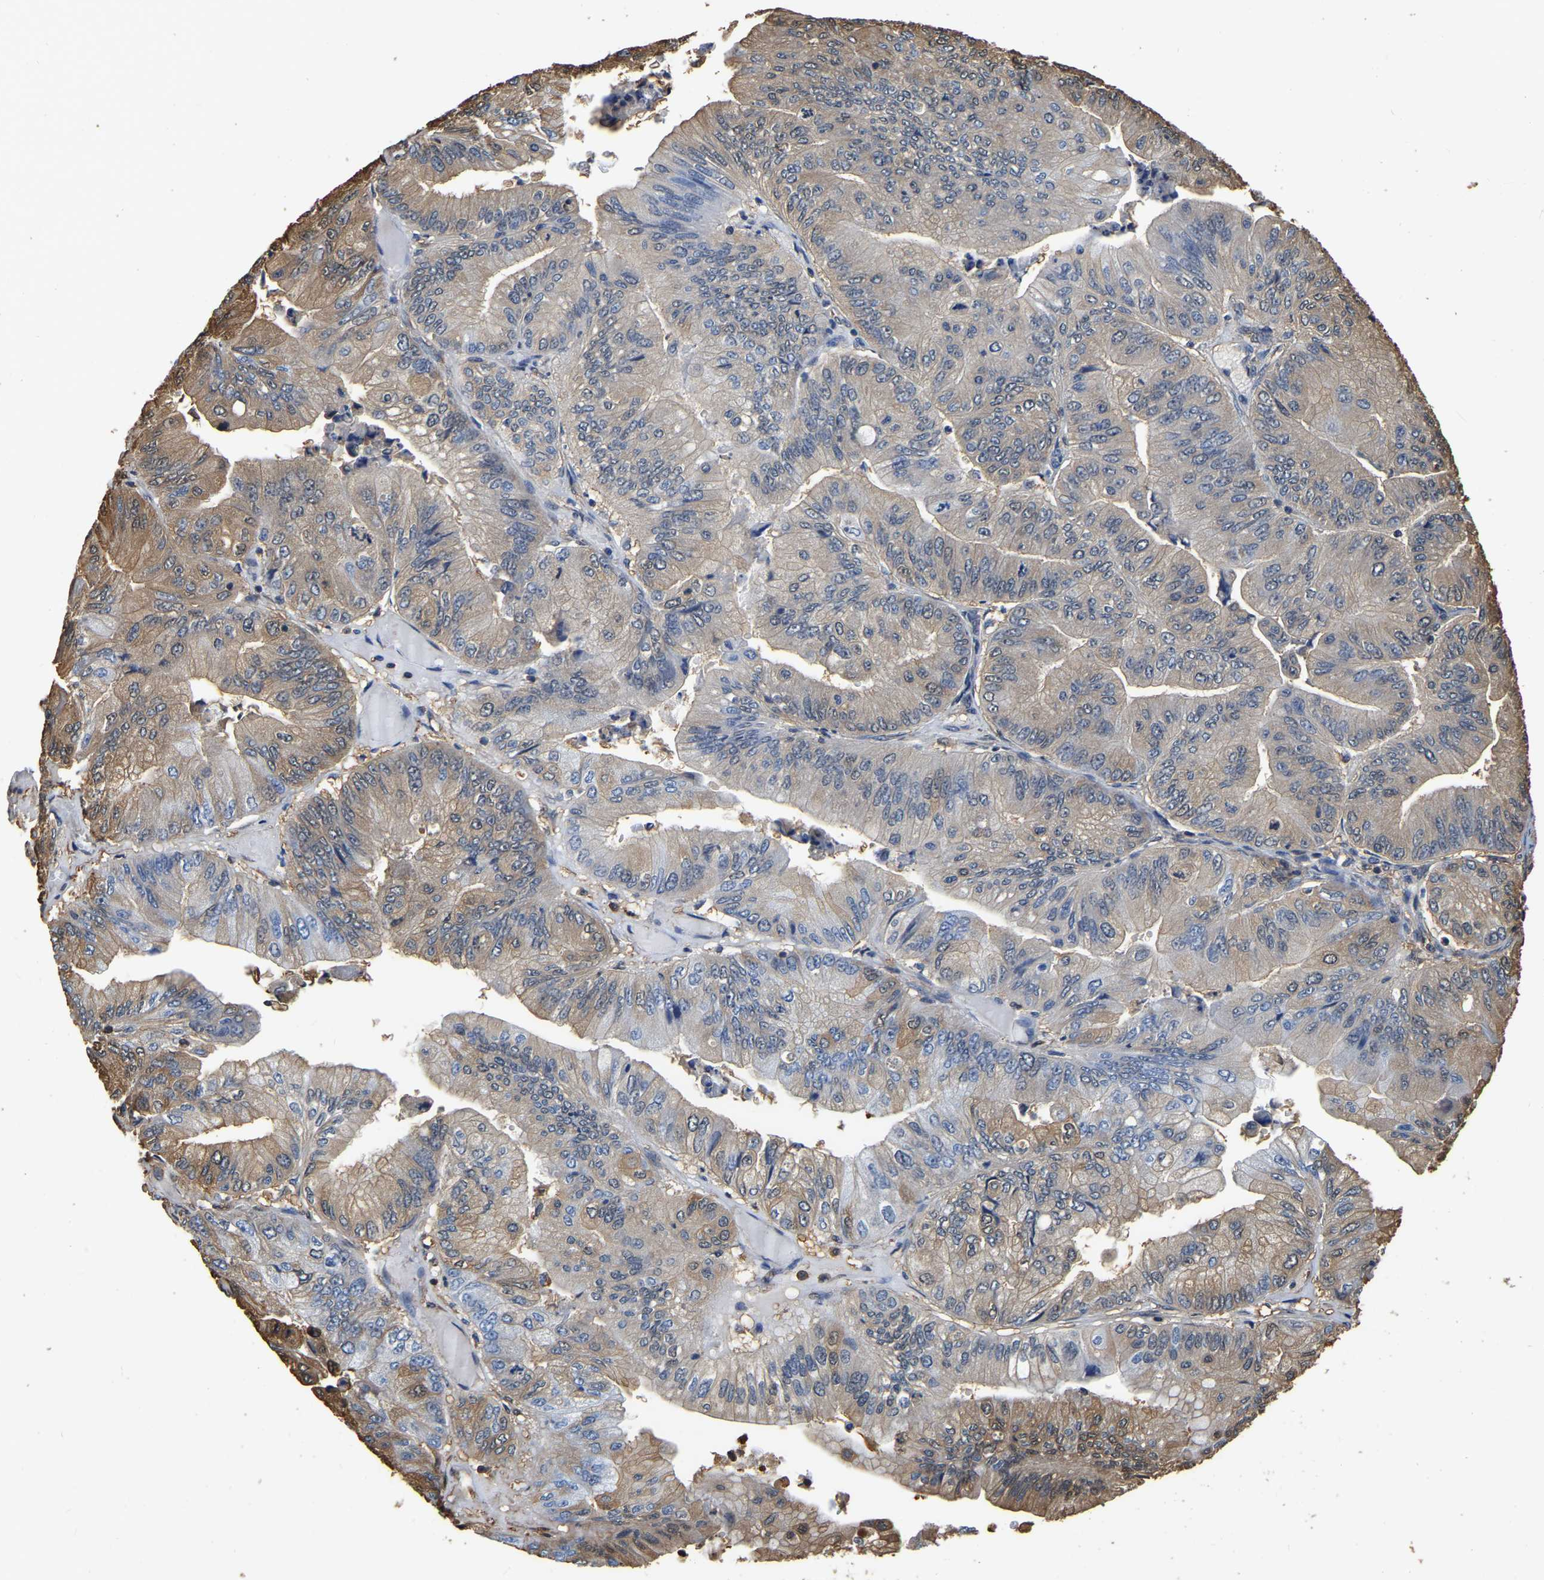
{"staining": {"intensity": "weak", "quantity": "25%-75%", "location": "cytoplasmic/membranous"}, "tissue": "ovarian cancer", "cell_type": "Tumor cells", "image_type": "cancer", "snomed": [{"axis": "morphology", "description": "Cystadenocarcinoma, mucinous, NOS"}, {"axis": "topography", "description": "Ovary"}], "caption": "Protein staining of mucinous cystadenocarcinoma (ovarian) tissue exhibits weak cytoplasmic/membranous positivity in about 25%-75% of tumor cells.", "gene": "LDHB", "patient": {"sex": "female", "age": 61}}